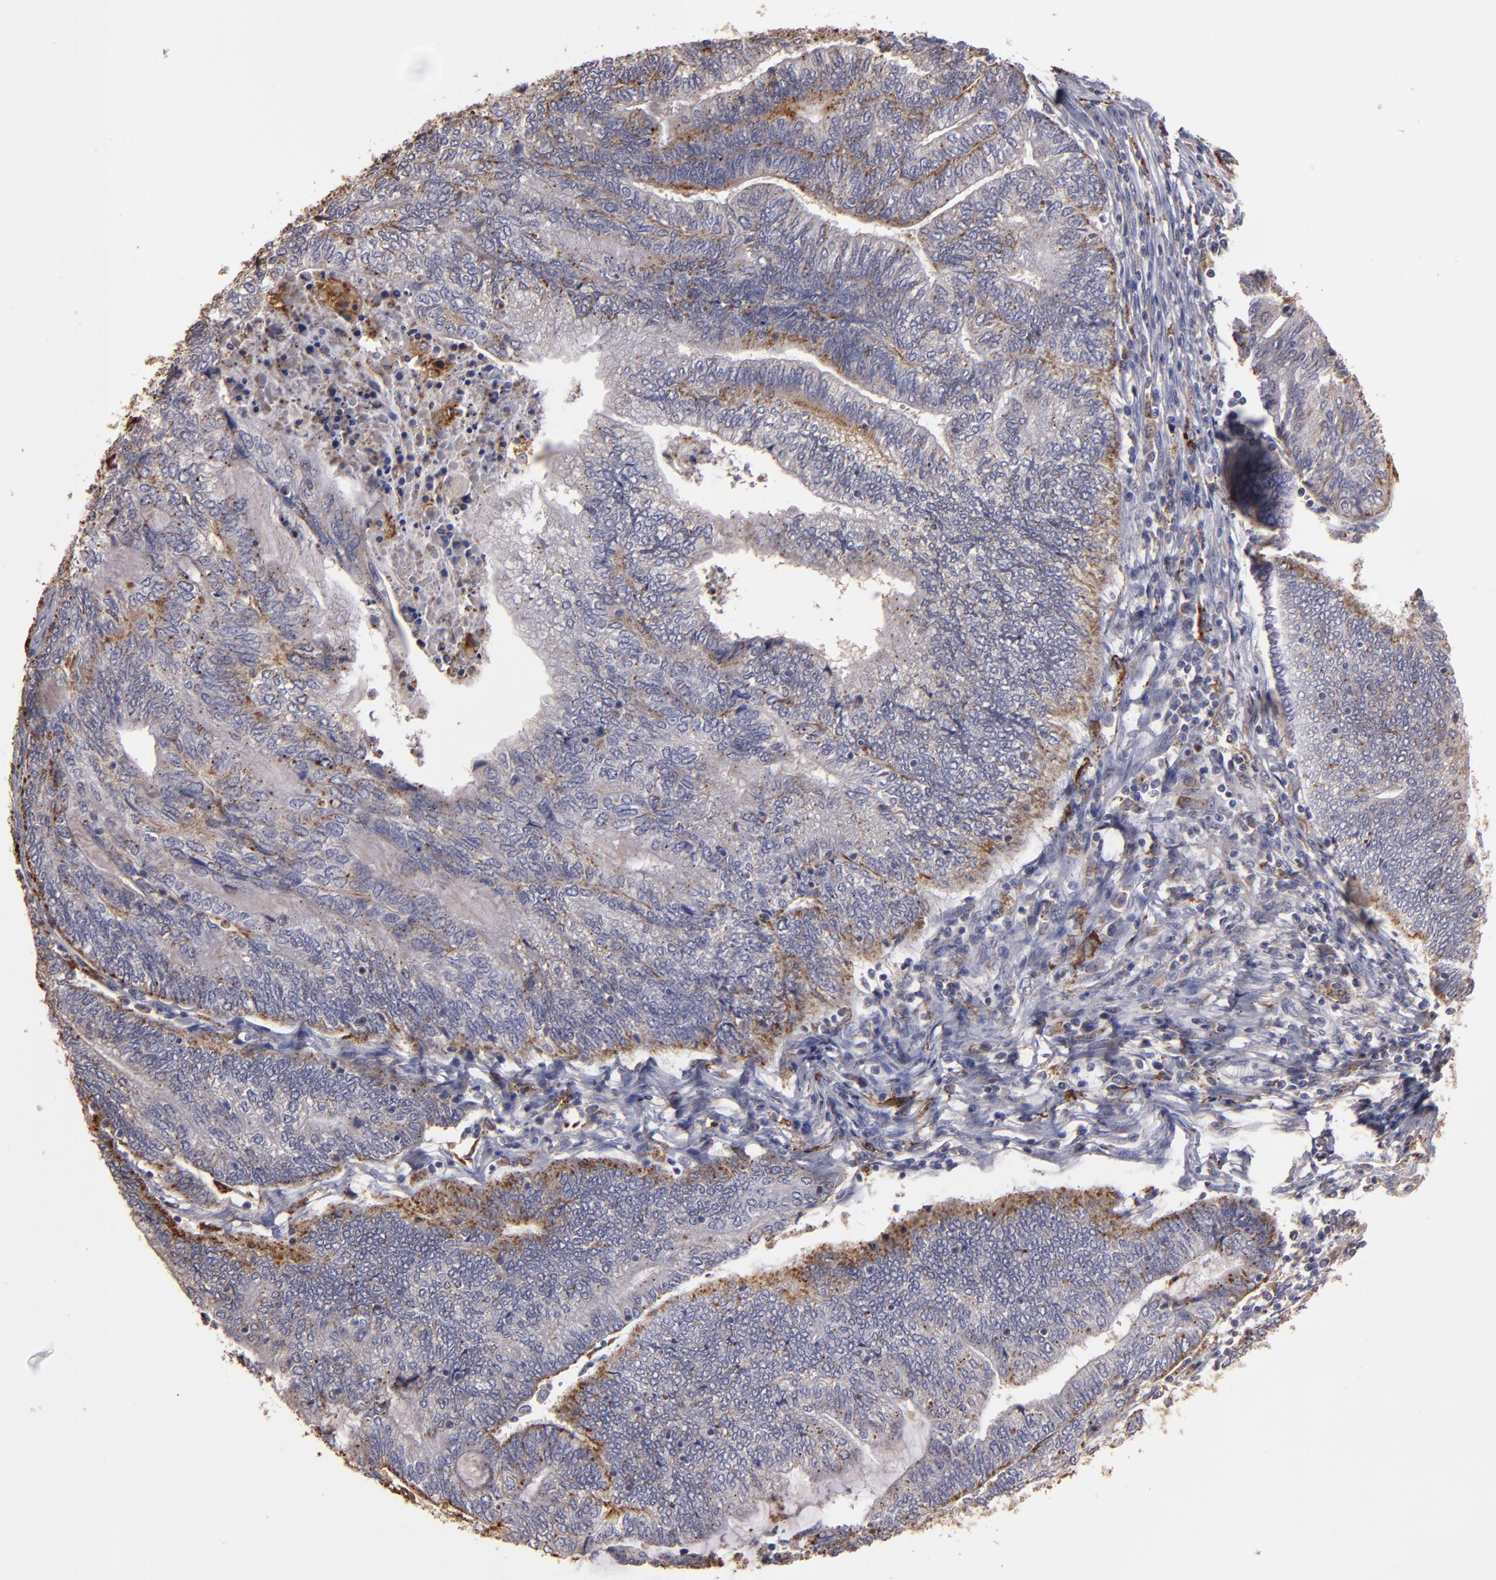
{"staining": {"intensity": "weak", "quantity": ">75%", "location": "cytoplasmic/membranous"}, "tissue": "endometrial cancer", "cell_type": "Tumor cells", "image_type": "cancer", "snomed": [{"axis": "morphology", "description": "Adenocarcinoma, NOS"}, {"axis": "topography", "description": "Uterus"}, {"axis": "topography", "description": "Endometrium"}], "caption": "Adenocarcinoma (endometrial) was stained to show a protein in brown. There is low levels of weak cytoplasmic/membranous positivity in approximately >75% of tumor cells. The protein is shown in brown color, while the nuclei are stained blue.", "gene": "TRAF1", "patient": {"sex": "female", "age": 70}}